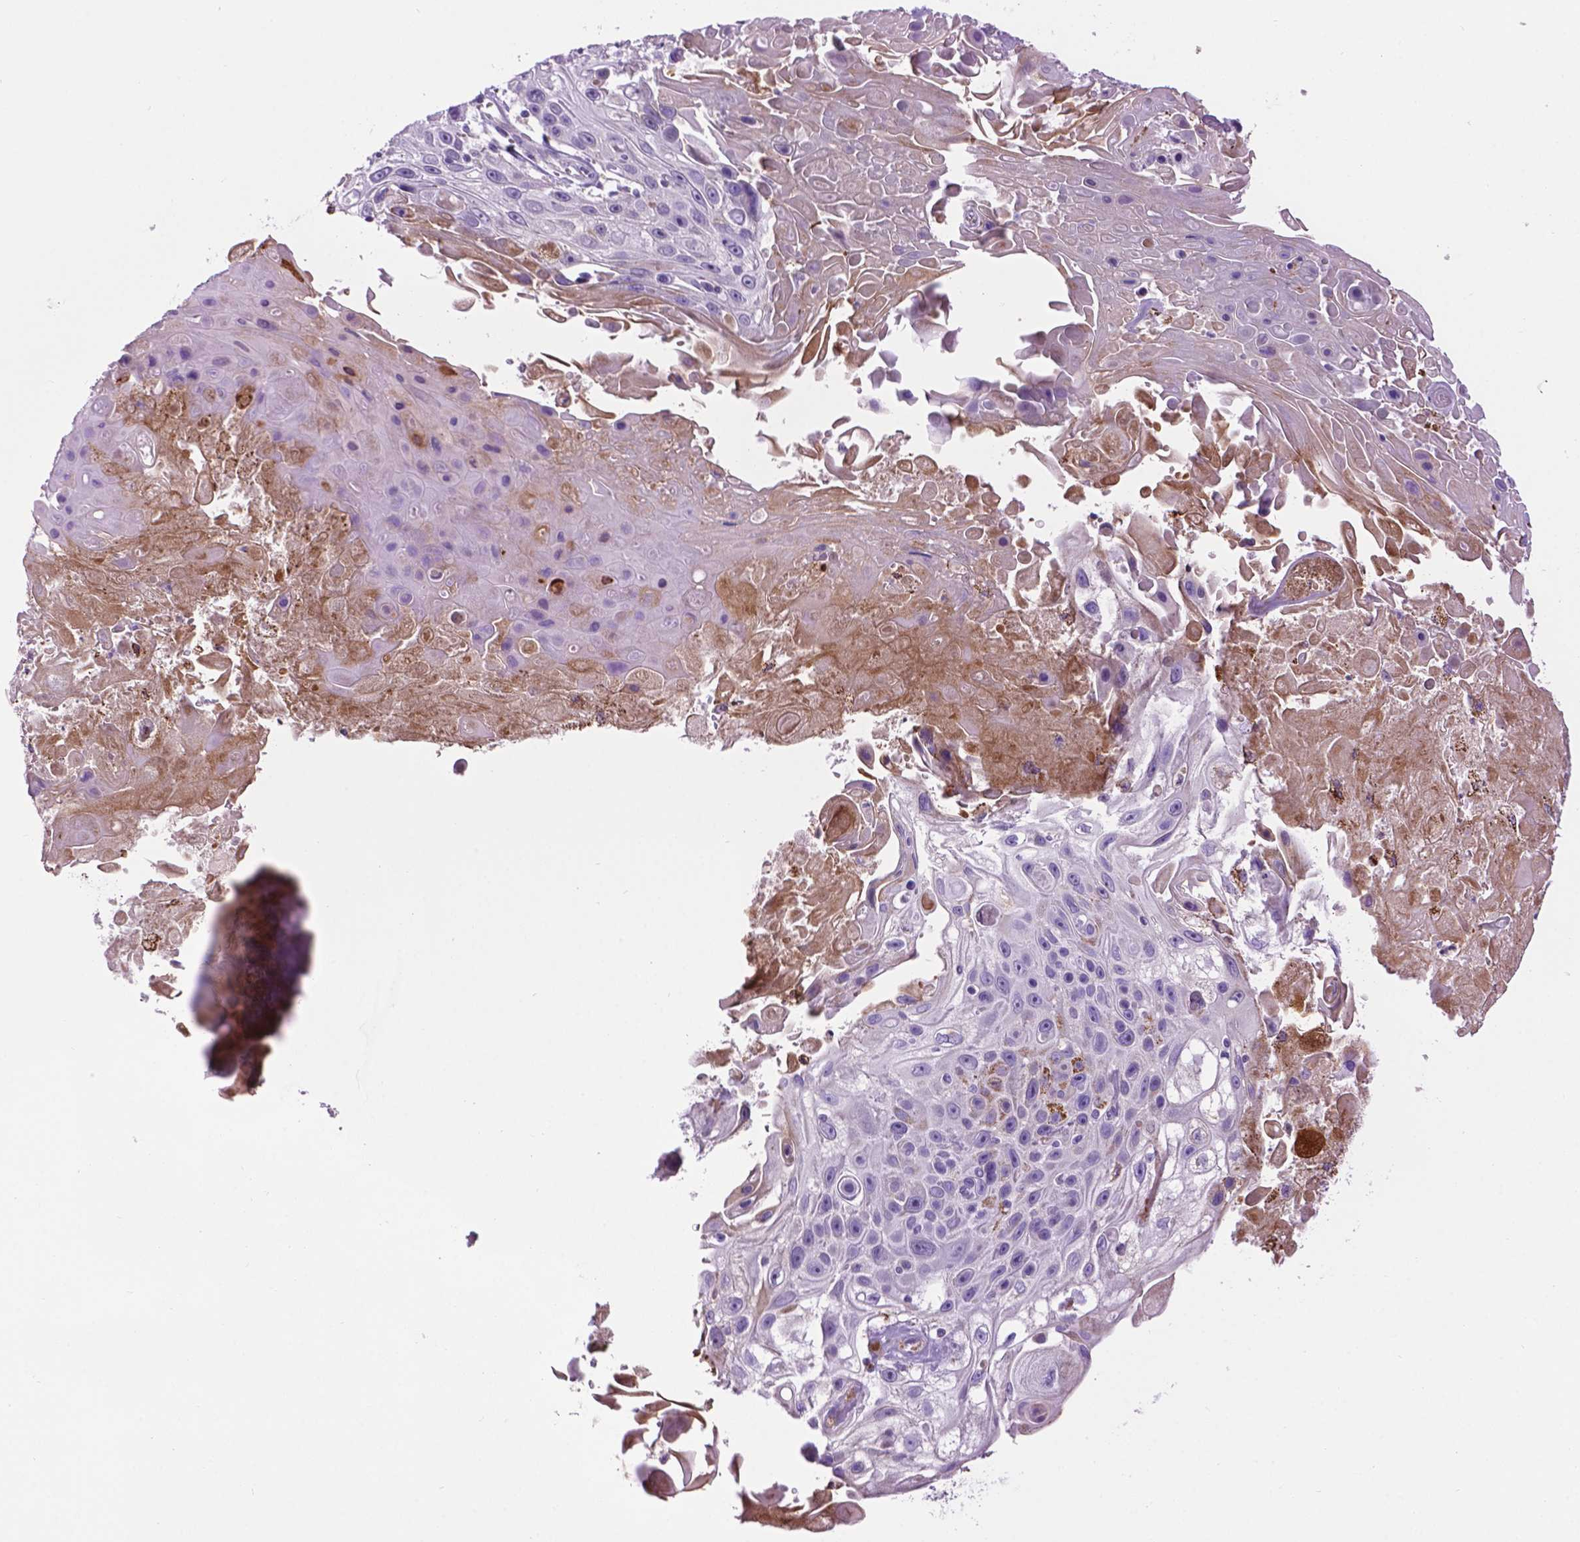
{"staining": {"intensity": "negative", "quantity": "none", "location": "none"}, "tissue": "skin cancer", "cell_type": "Tumor cells", "image_type": "cancer", "snomed": [{"axis": "morphology", "description": "Squamous cell carcinoma, NOS"}, {"axis": "topography", "description": "Skin"}], "caption": "This photomicrograph is of squamous cell carcinoma (skin) stained with immunohistochemistry to label a protein in brown with the nuclei are counter-stained blue. There is no positivity in tumor cells.", "gene": "TMEM132E", "patient": {"sex": "male", "age": 82}}